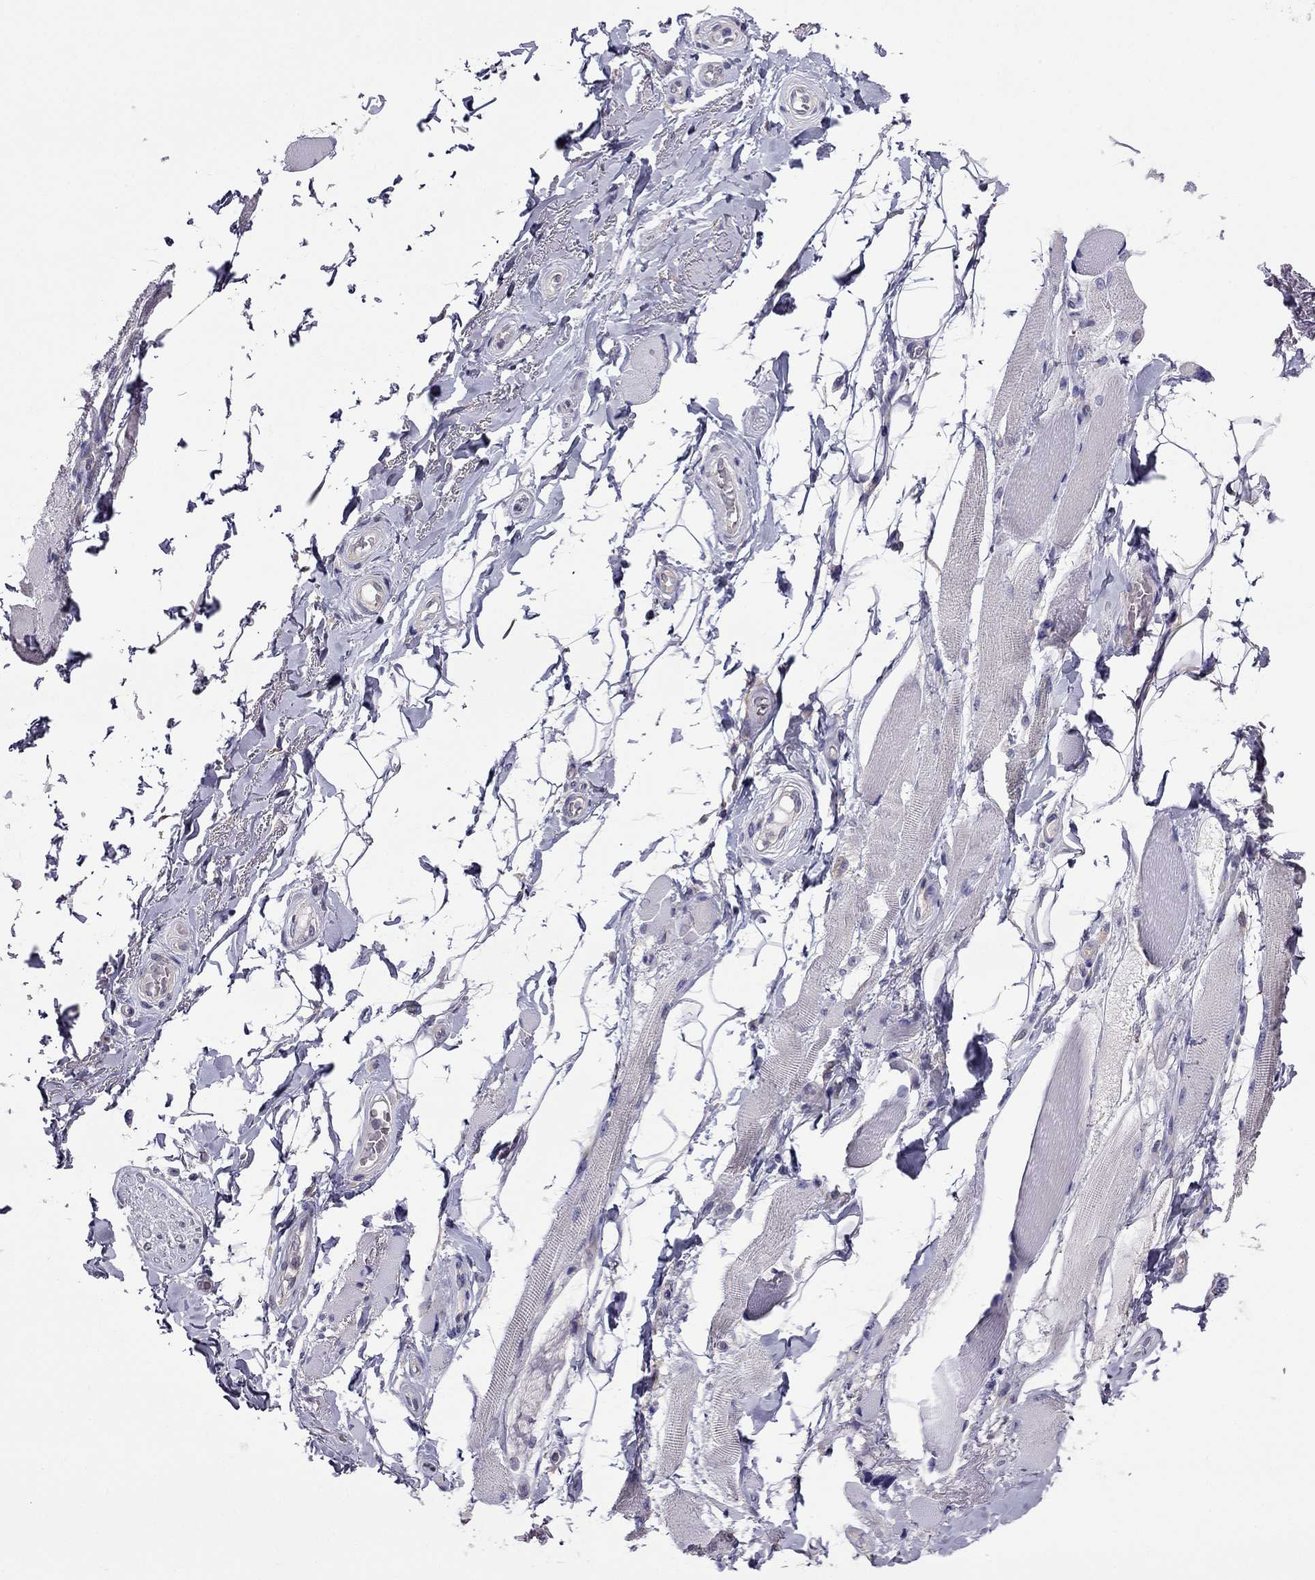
{"staining": {"intensity": "negative", "quantity": "none", "location": "none"}, "tissue": "adipose tissue", "cell_type": "Adipocytes", "image_type": "normal", "snomed": [{"axis": "morphology", "description": "Normal tissue, NOS"}, {"axis": "topography", "description": "Anal"}, {"axis": "topography", "description": "Peripheral nerve tissue"}], "caption": "Immunohistochemistry (IHC) of normal human adipose tissue exhibits no staining in adipocytes.", "gene": "SCNN1D", "patient": {"sex": "male", "age": 53}}